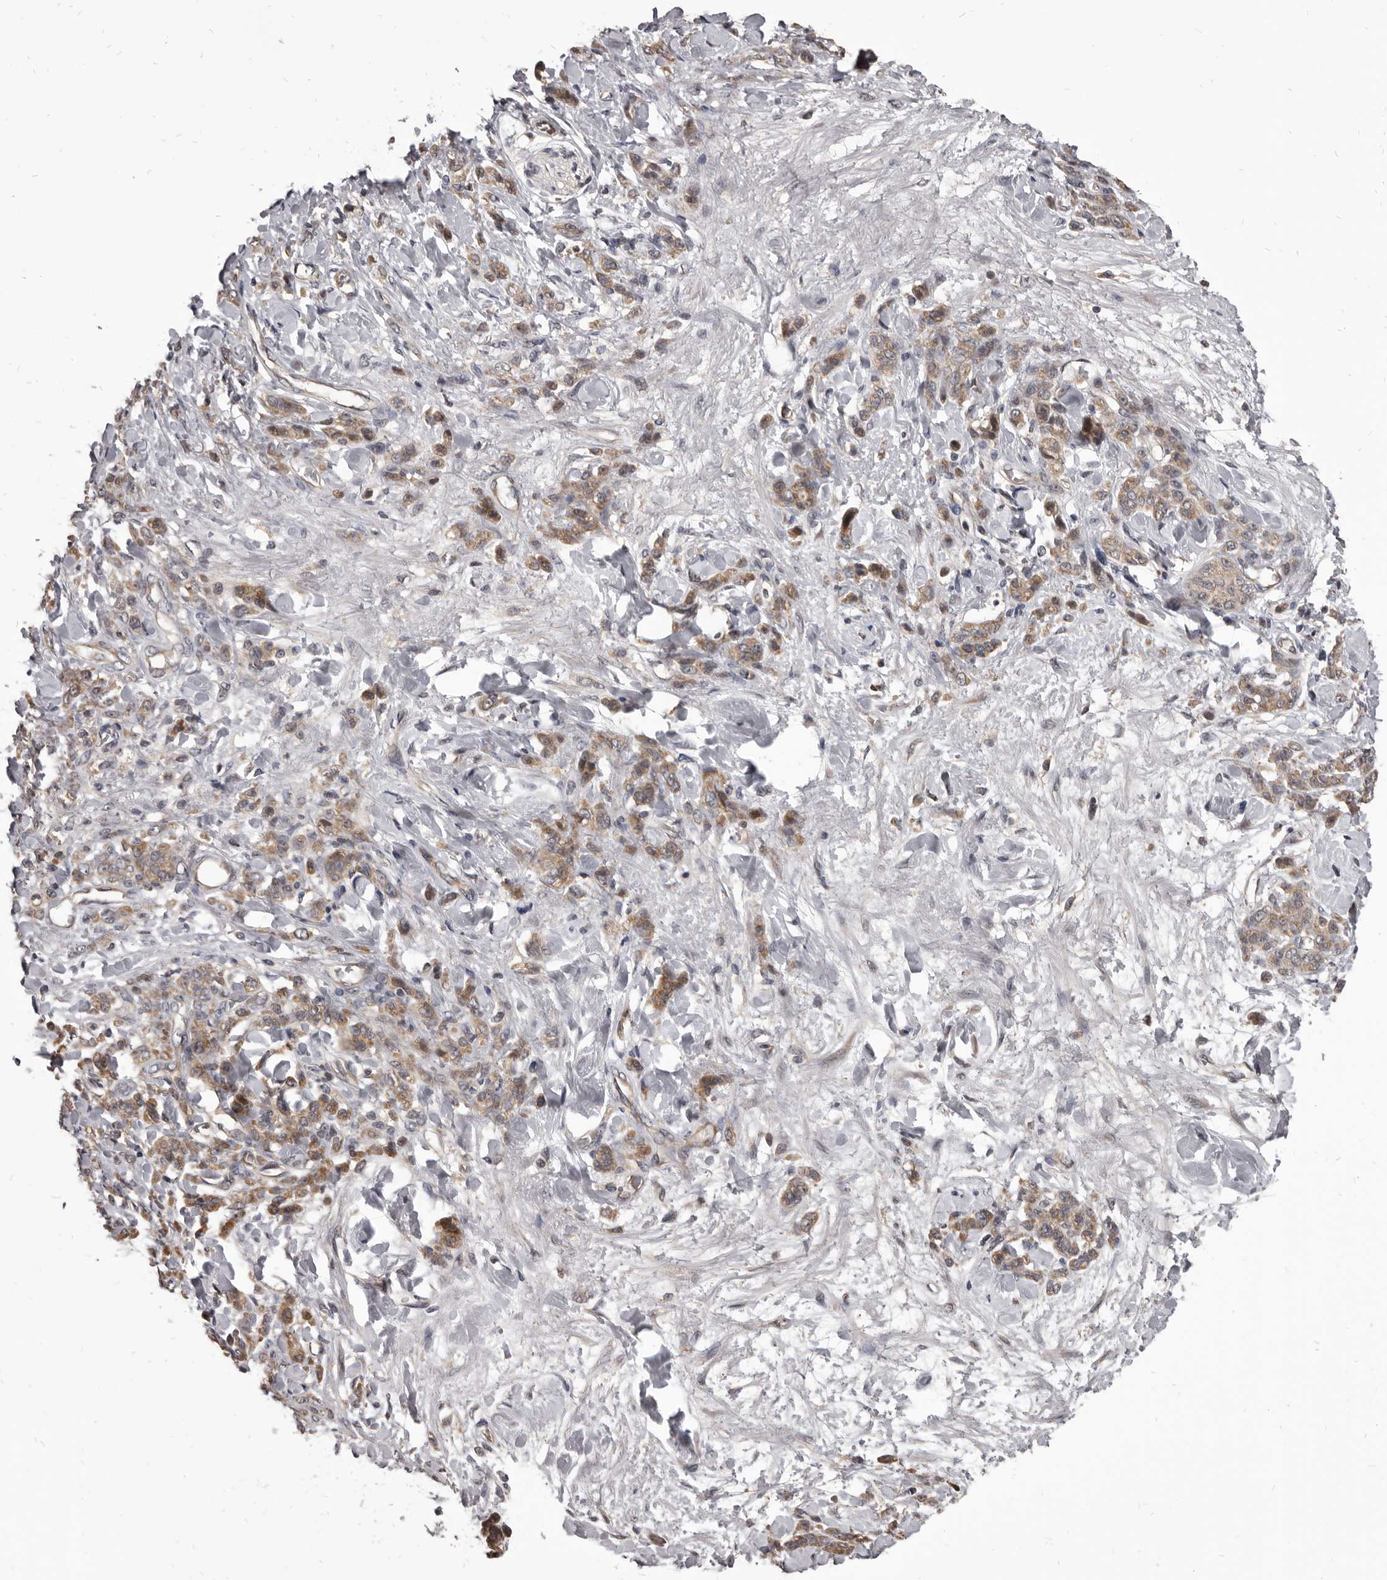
{"staining": {"intensity": "moderate", "quantity": ">75%", "location": "cytoplasmic/membranous"}, "tissue": "stomach cancer", "cell_type": "Tumor cells", "image_type": "cancer", "snomed": [{"axis": "morphology", "description": "Normal tissue, NOS"}, {"axis": "morphology", "description": "Adenocarcinoma, NOS"}, {"axis": "topography", "description": "Stomach"}], "caption": "Stomach cancer (adenocarcinoma) stained with a protein marker displays moderate staining in tumor cells.", "gene": "MAP3K14", "patient": {"sex": "male", "age": 82}}